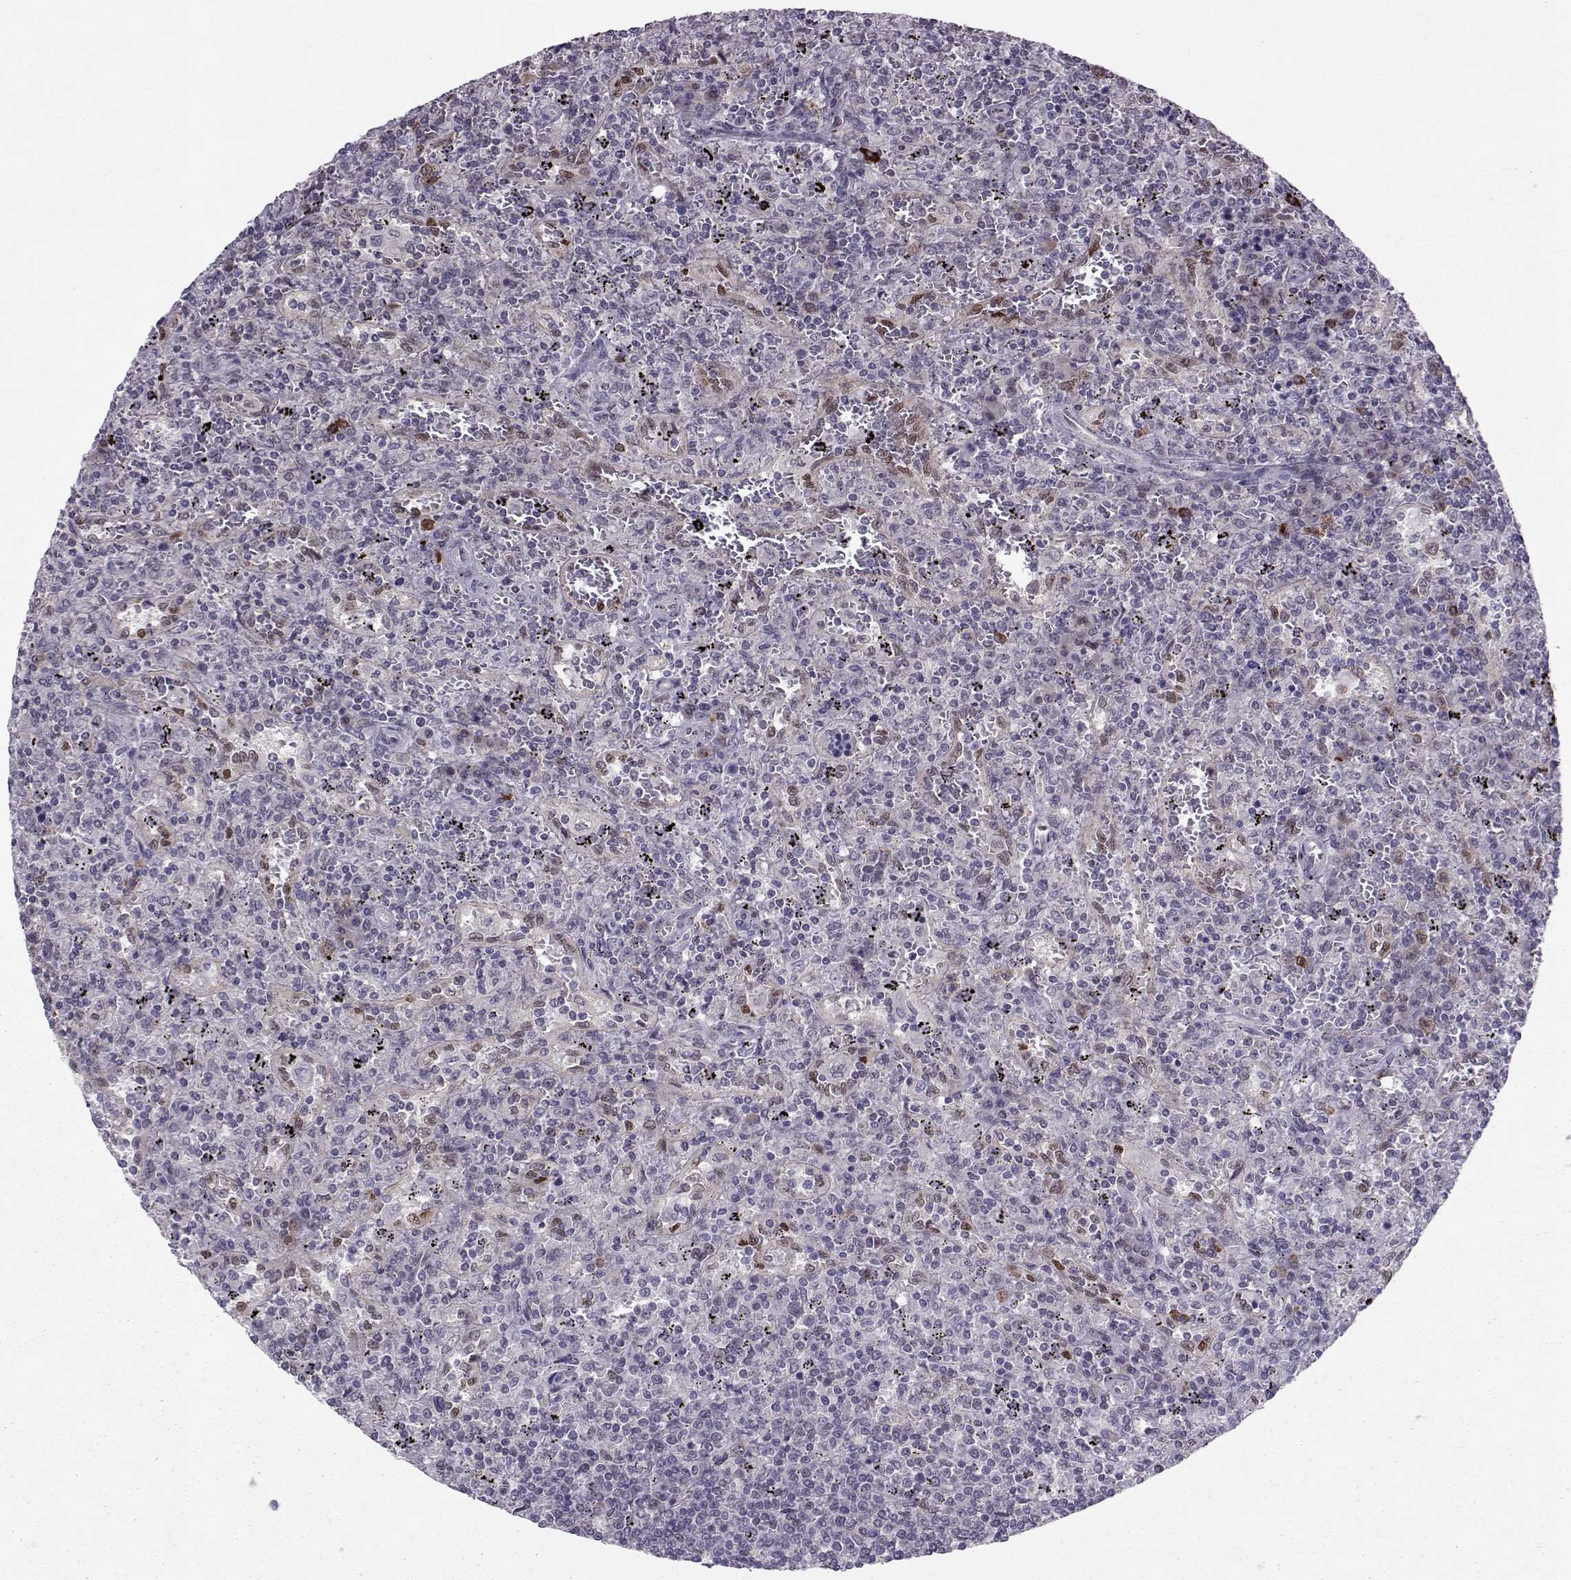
{"staining": {"intensity": "negative", "quantity": "none", "location": "none"}, "tissue": "lymphoma", "cell_type": "Tumor cells", "image_type": "cancer", "snomed": [{"axis": "morphology", "description": "Malignant lymphoma, non-Hodgkin's type, Low grade"}, {"axis": "topography", "description": "Spleen"}], "caption": "Histopathology image shows no protein positivity in tumor cells of malignant lymphoma, non-Hodgkin's type (low-grade) tissue.", "gene": "CDK4", "patient": {"sex": "male", "age": 62}}